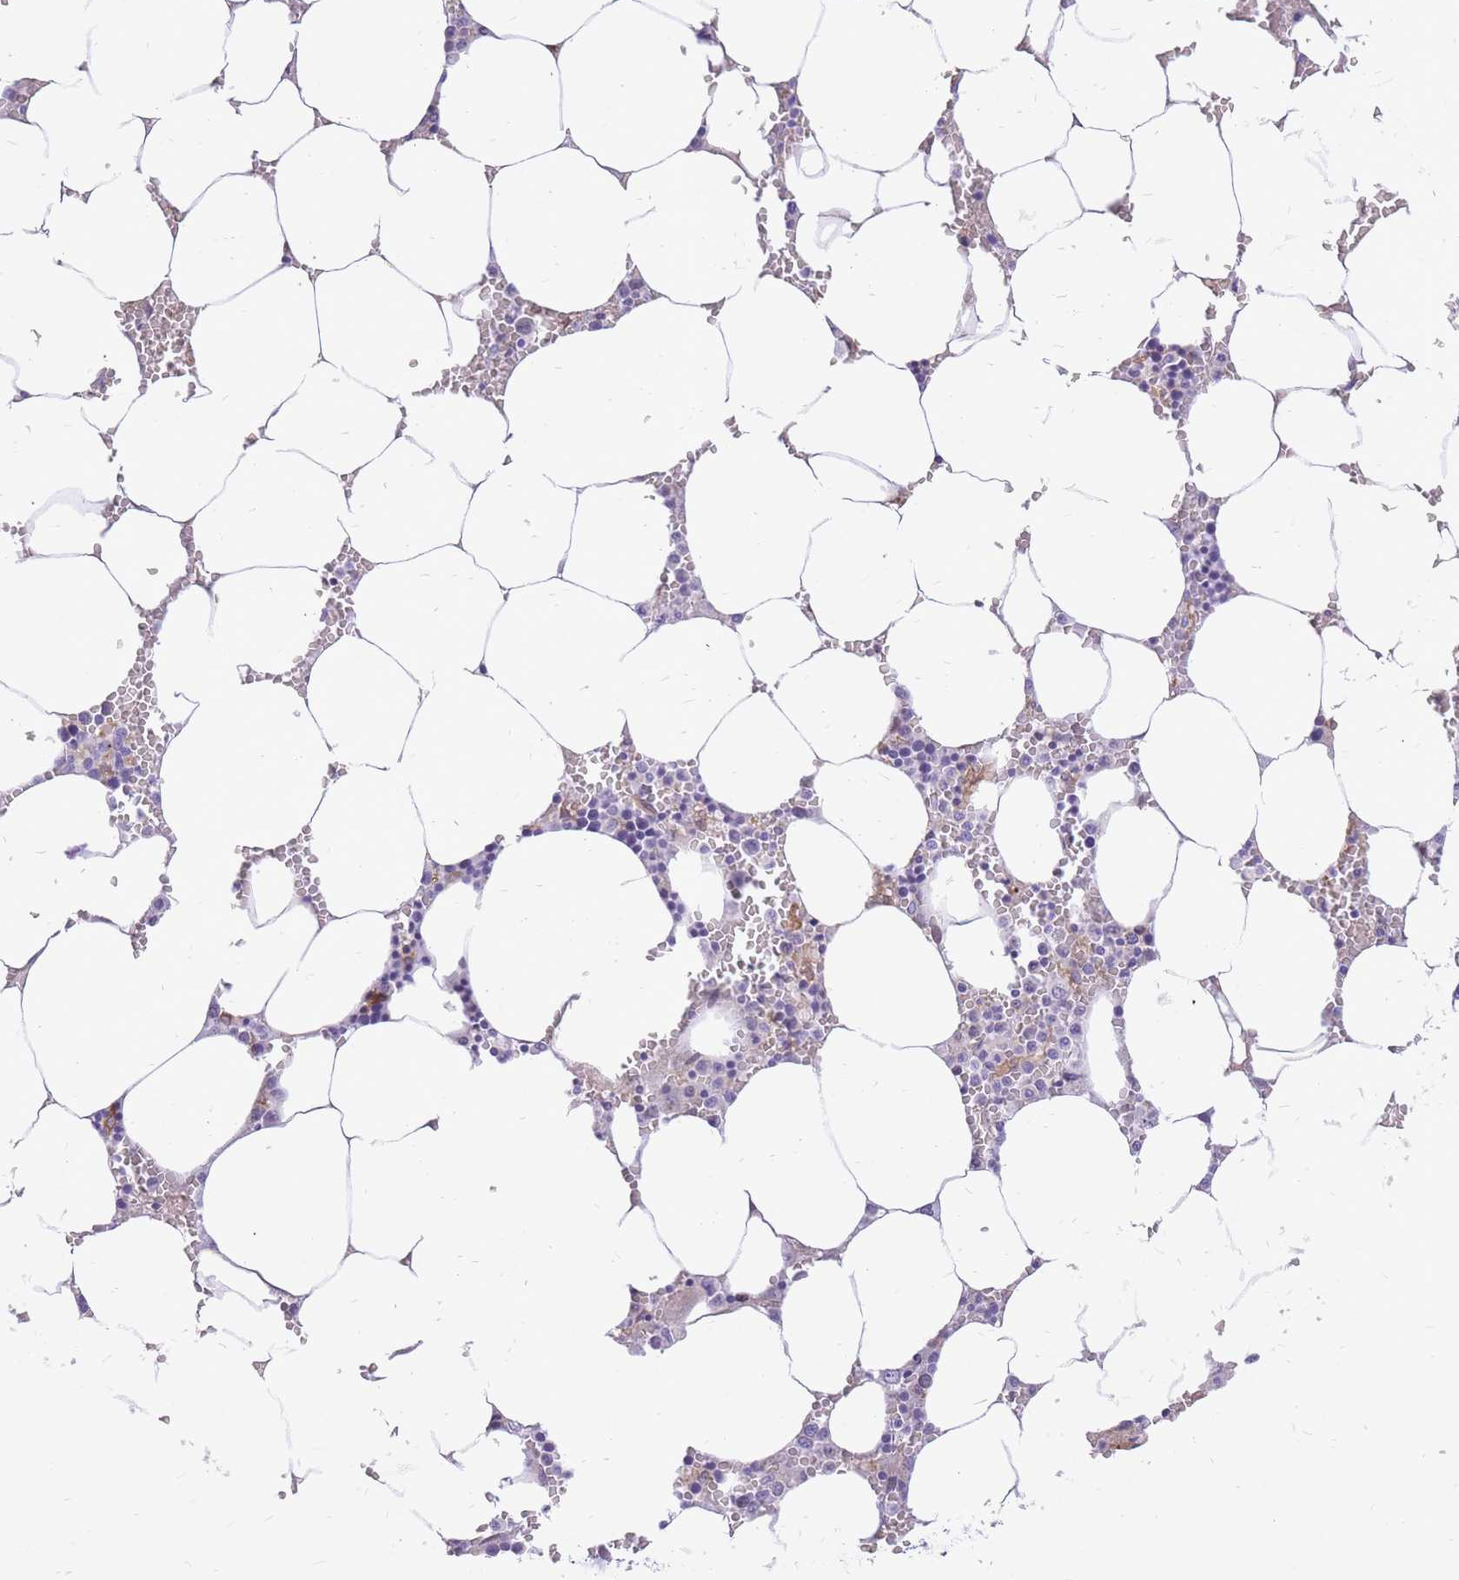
{"staining": {"intensity": "negative", "quantity": "none", "location": "none"}, "tissue": "bone marrow", "cell_type": "Hematopoietic cells", "image_type": "normal", "snomed": [{"axis": "morphology", "description": "Normal tissue, NOS"}, {"axis": "topography", "description": "Bone marrow"}], "caption": "Immunohistochemistry micrograph of unremarkable bone marrow: human bone marrow stained with DAB exhibits no significant protein expression in hematopoietic cells. The staining is performed using DAB (3,3'-diaminobenzidine) brown chromogen with nuclei counter-stained in using hematoxylin.", "gene": "HOOK2", "patient": {"sex": "male", "age": 70}}